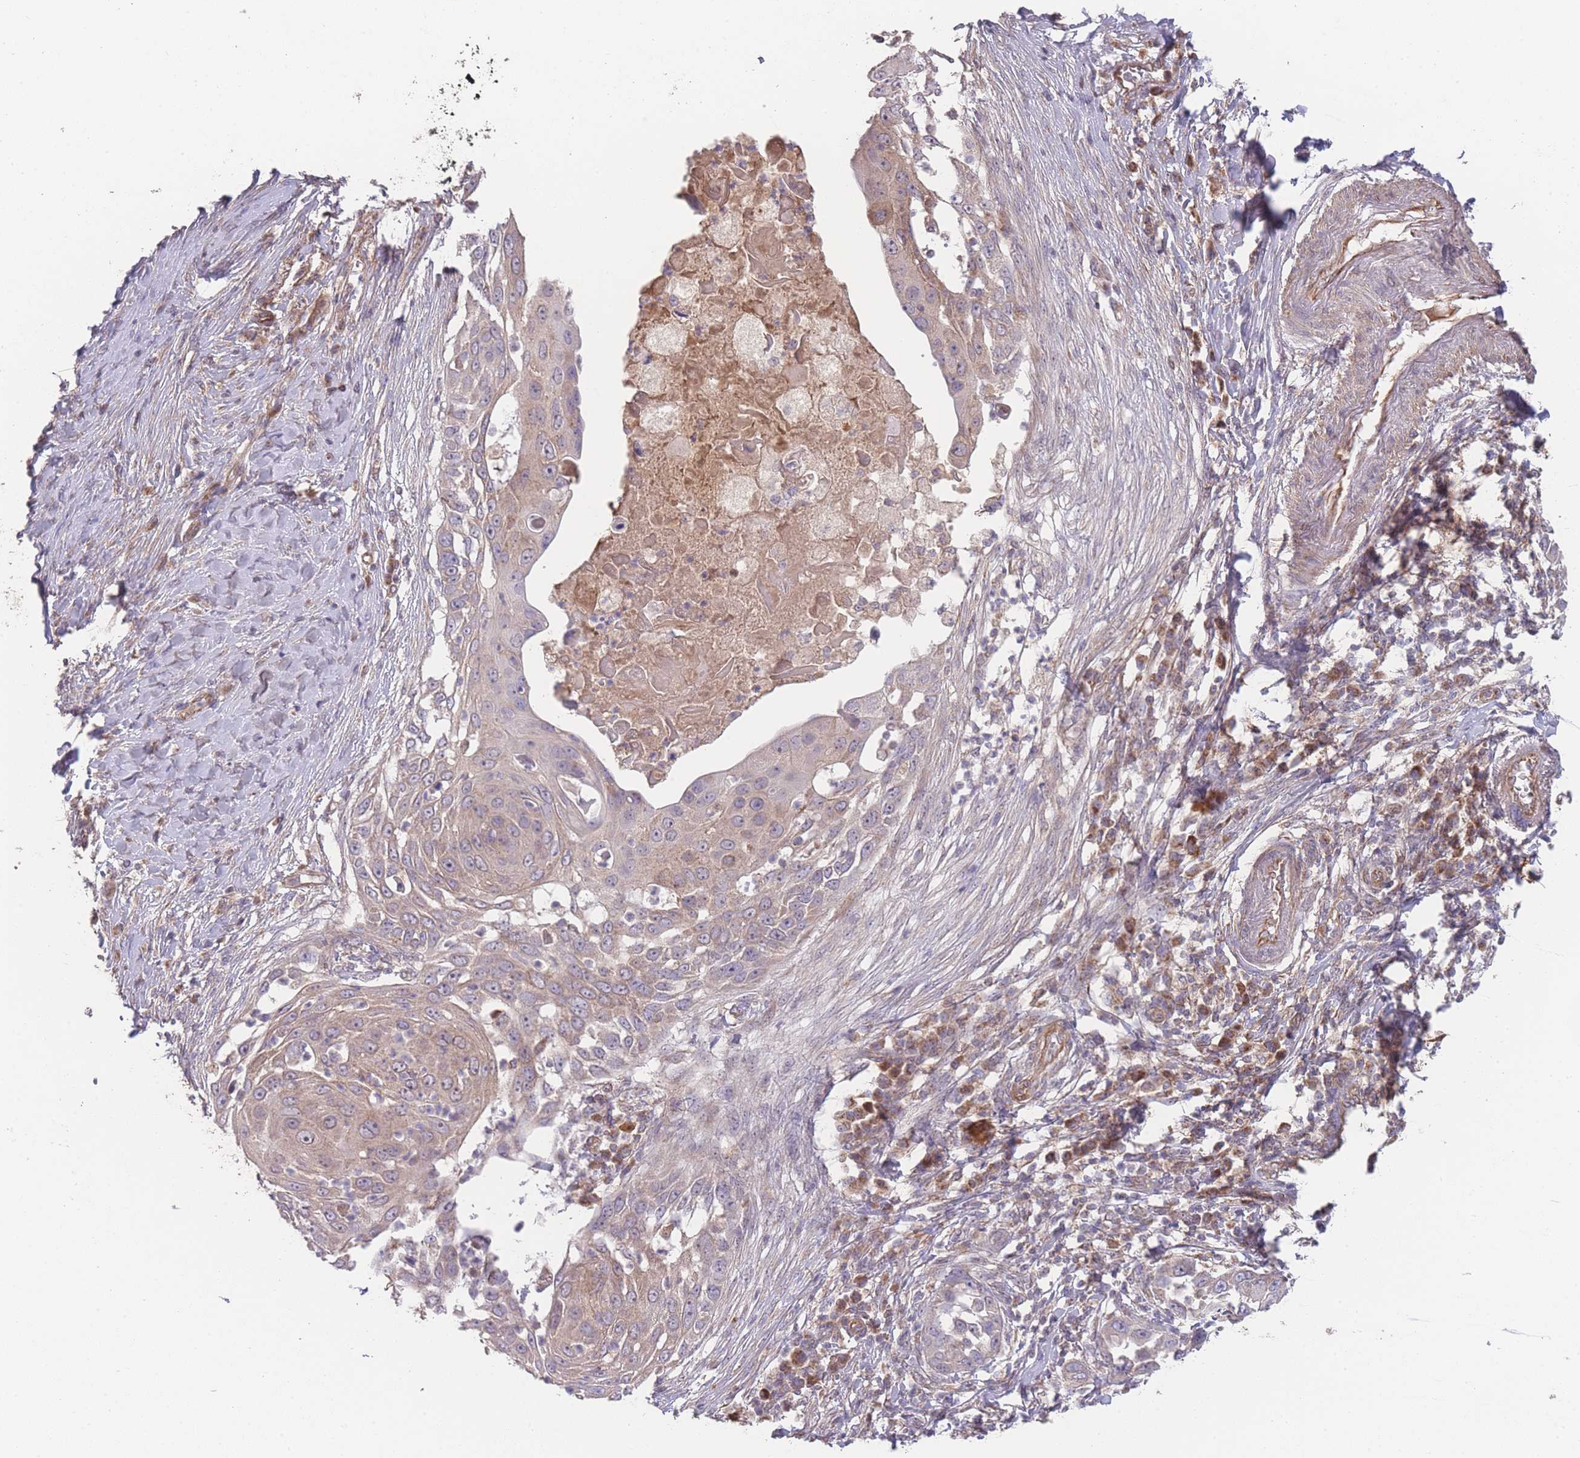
{"staining": {"intensity": "moderate", "quantity": "25%-75%", "location": "cytoplasmic/membranous"}, "tissue": "skin cancer", "cell_type": "Tumor cells", "image_type": "cancer", "snomed": [{"axis": "morphology", "description": "Squamous cell carcinoma, NOS"}, {"axis": "topography", "description": "Skin"}], "caption": "The photomicrograph displays staining of skin cancer, revealing moderate cytoplasmic/membranous protein expression (brown color) within tumor cells.", "gene": "PXMP4", "patient": {"sex": "female", "age": 44}}